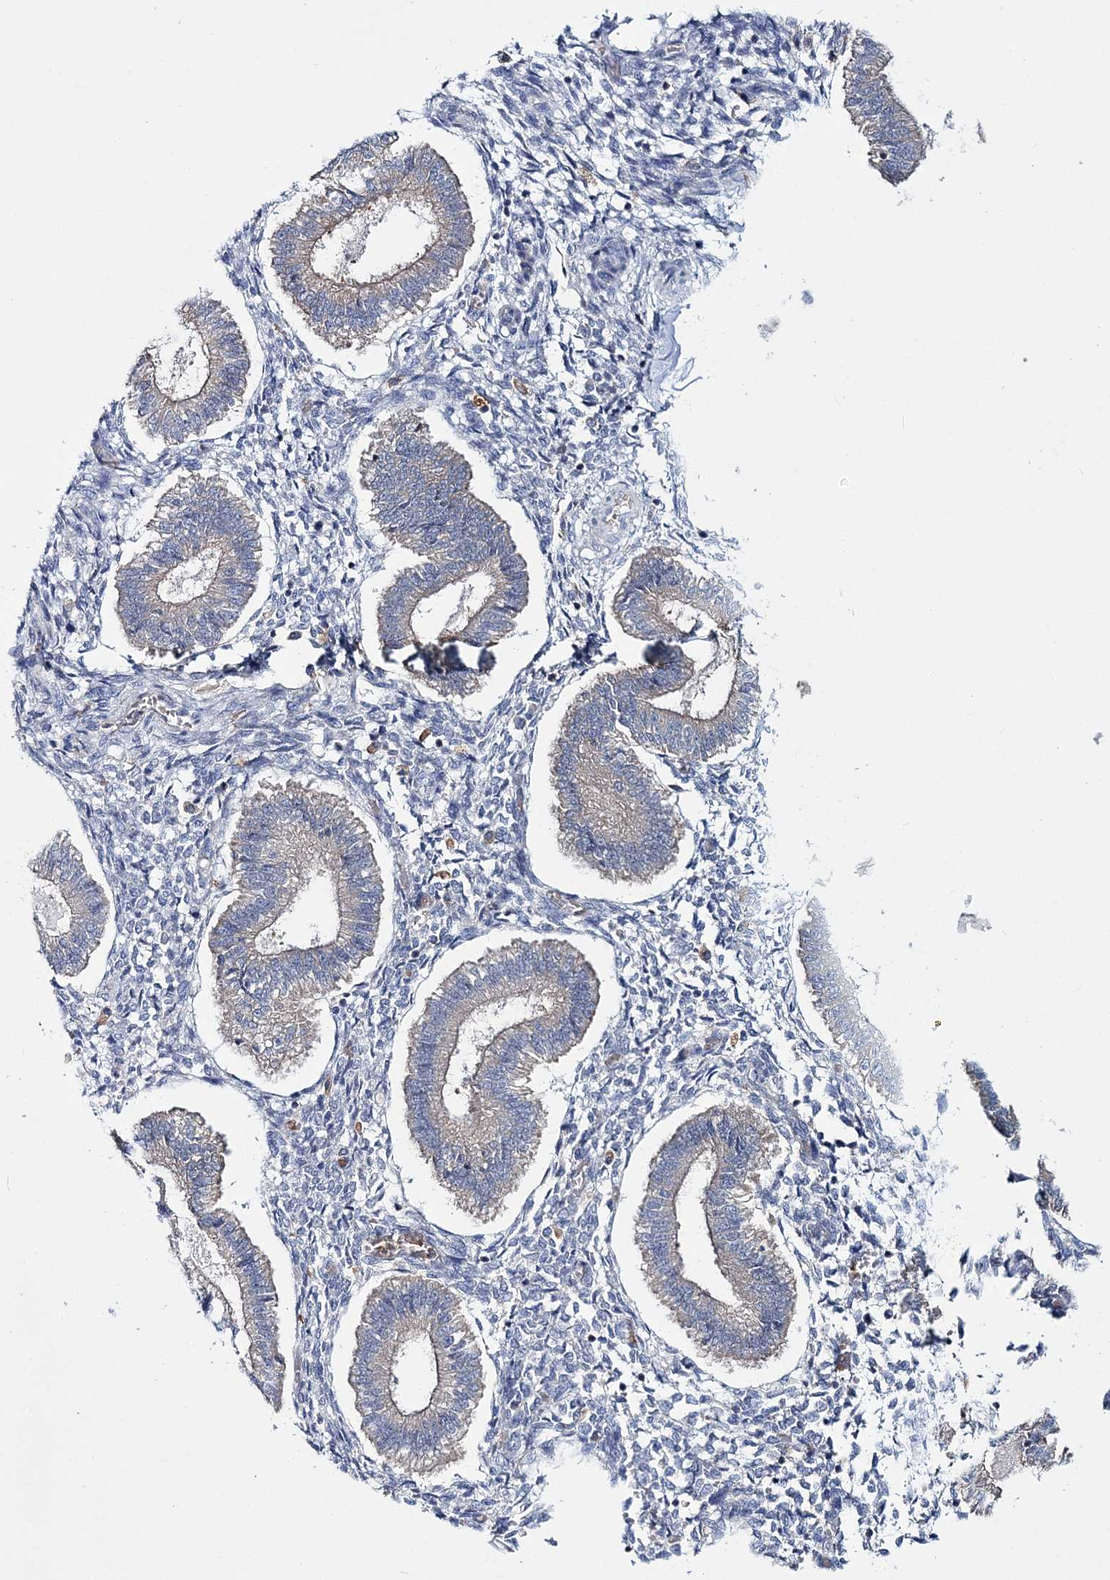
{"staining": {"intensity": "negative", "quantity": "none", "location": "none"}, "tissue": "endometrium", "cell_type": "Cells in endometrial stroma", "image_type": "normal", "snomed": [{"axis": "morphology", "description": "Normal tissue, NOS"}, {"axis": "topography", "description": "Endometrium"}], "caption": "Cells in endometrial stroma are negative for protein expression in benign human endometrium. (Brightfield microscopy of DAB (3,3'-diaminobenzidine) immunohistochemistry at high magnification).", "gene": "ATP11B", "patient": {"sex": "female", "age": 25}}